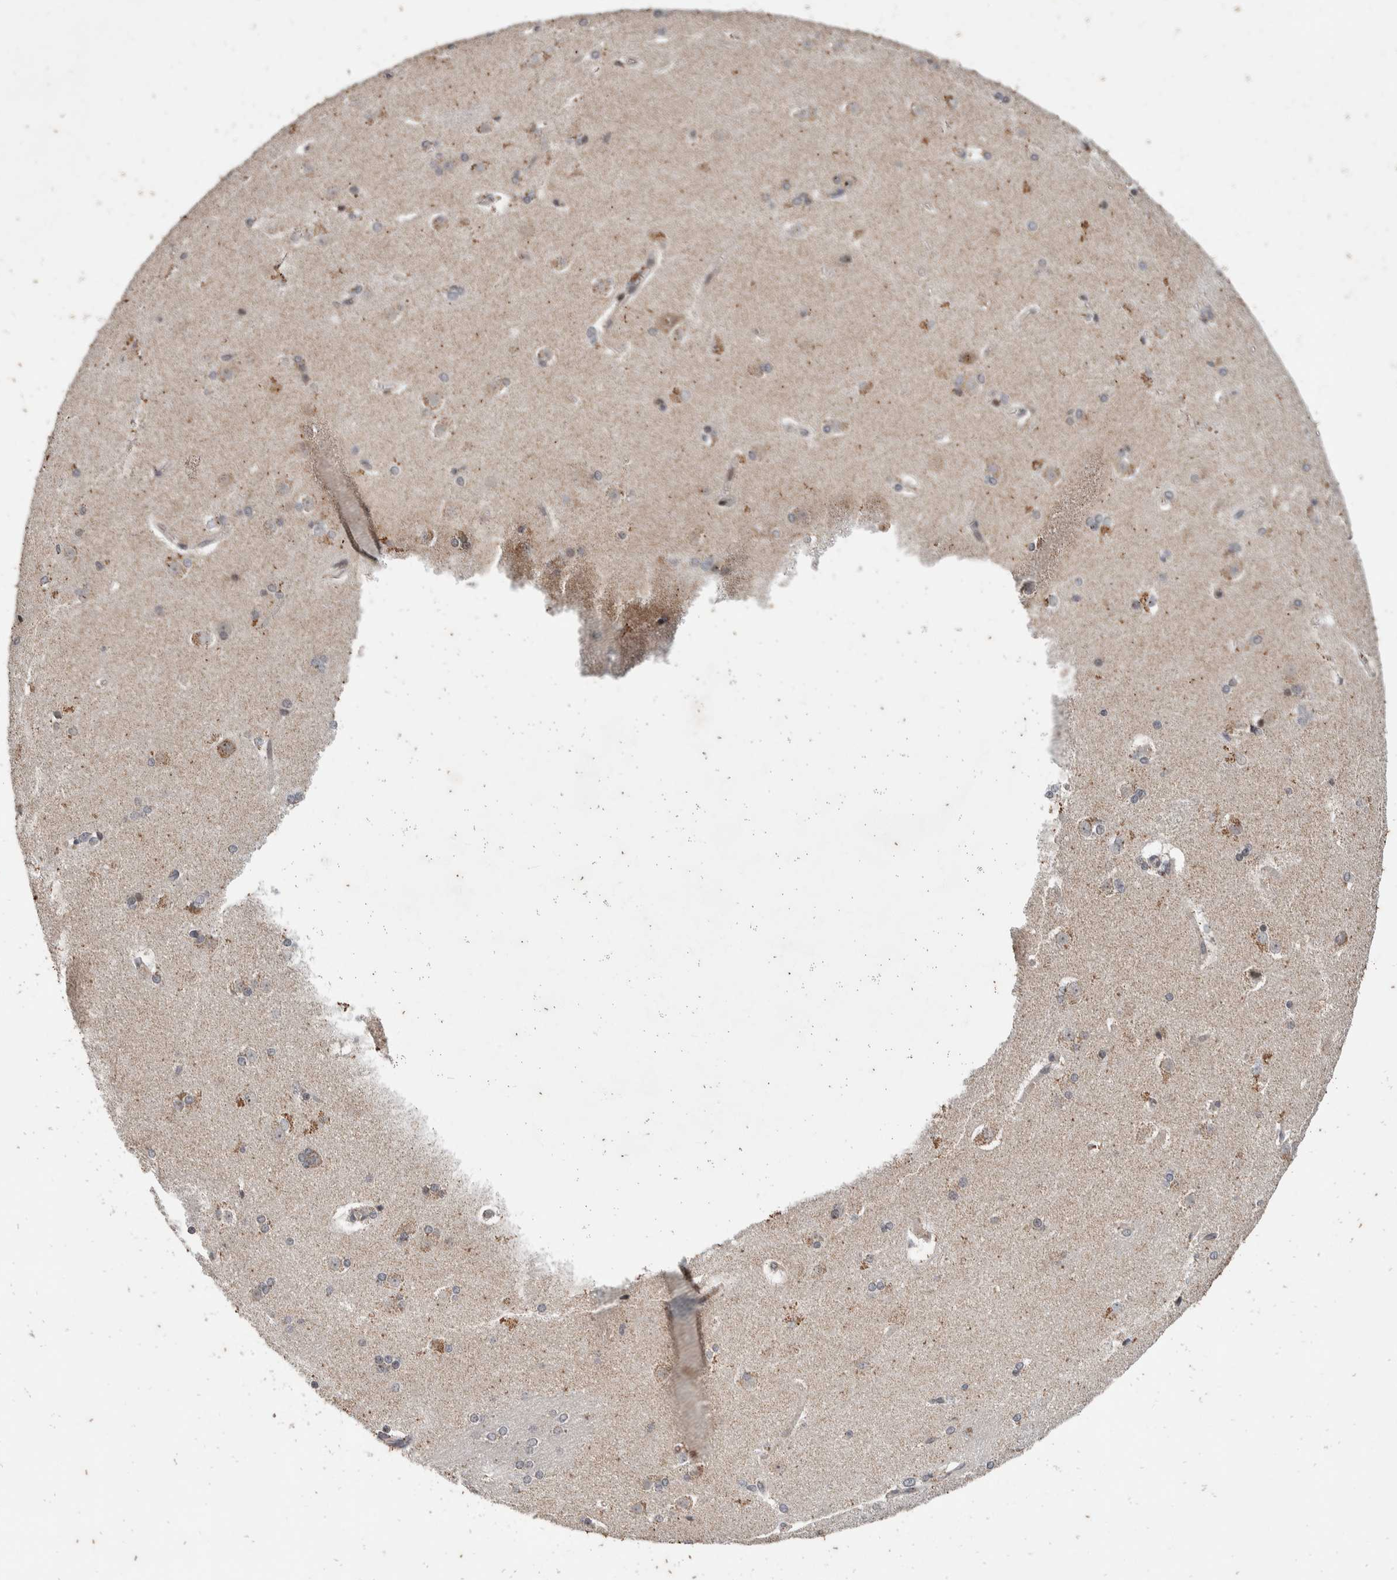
{"staining": {"intensity": "weak", "quantity": "<25%", "location": "nuclear"}, "tissue": "caudate", "cell_type": "Glial cells", "image_type": "normal", "snomed": [{"axis": "morphology", "description": "Normal tissue, NOS"}, {"axis": "topography", "description": "Lateral ventricle wall"}], "caption": "This is an immunohistochemistry (IHC) photomicrograph of normal human caudate. There is no expression in glial cells.", "gene": "ATXN7L1", "patient": {"sex": "female", "age": 19}}